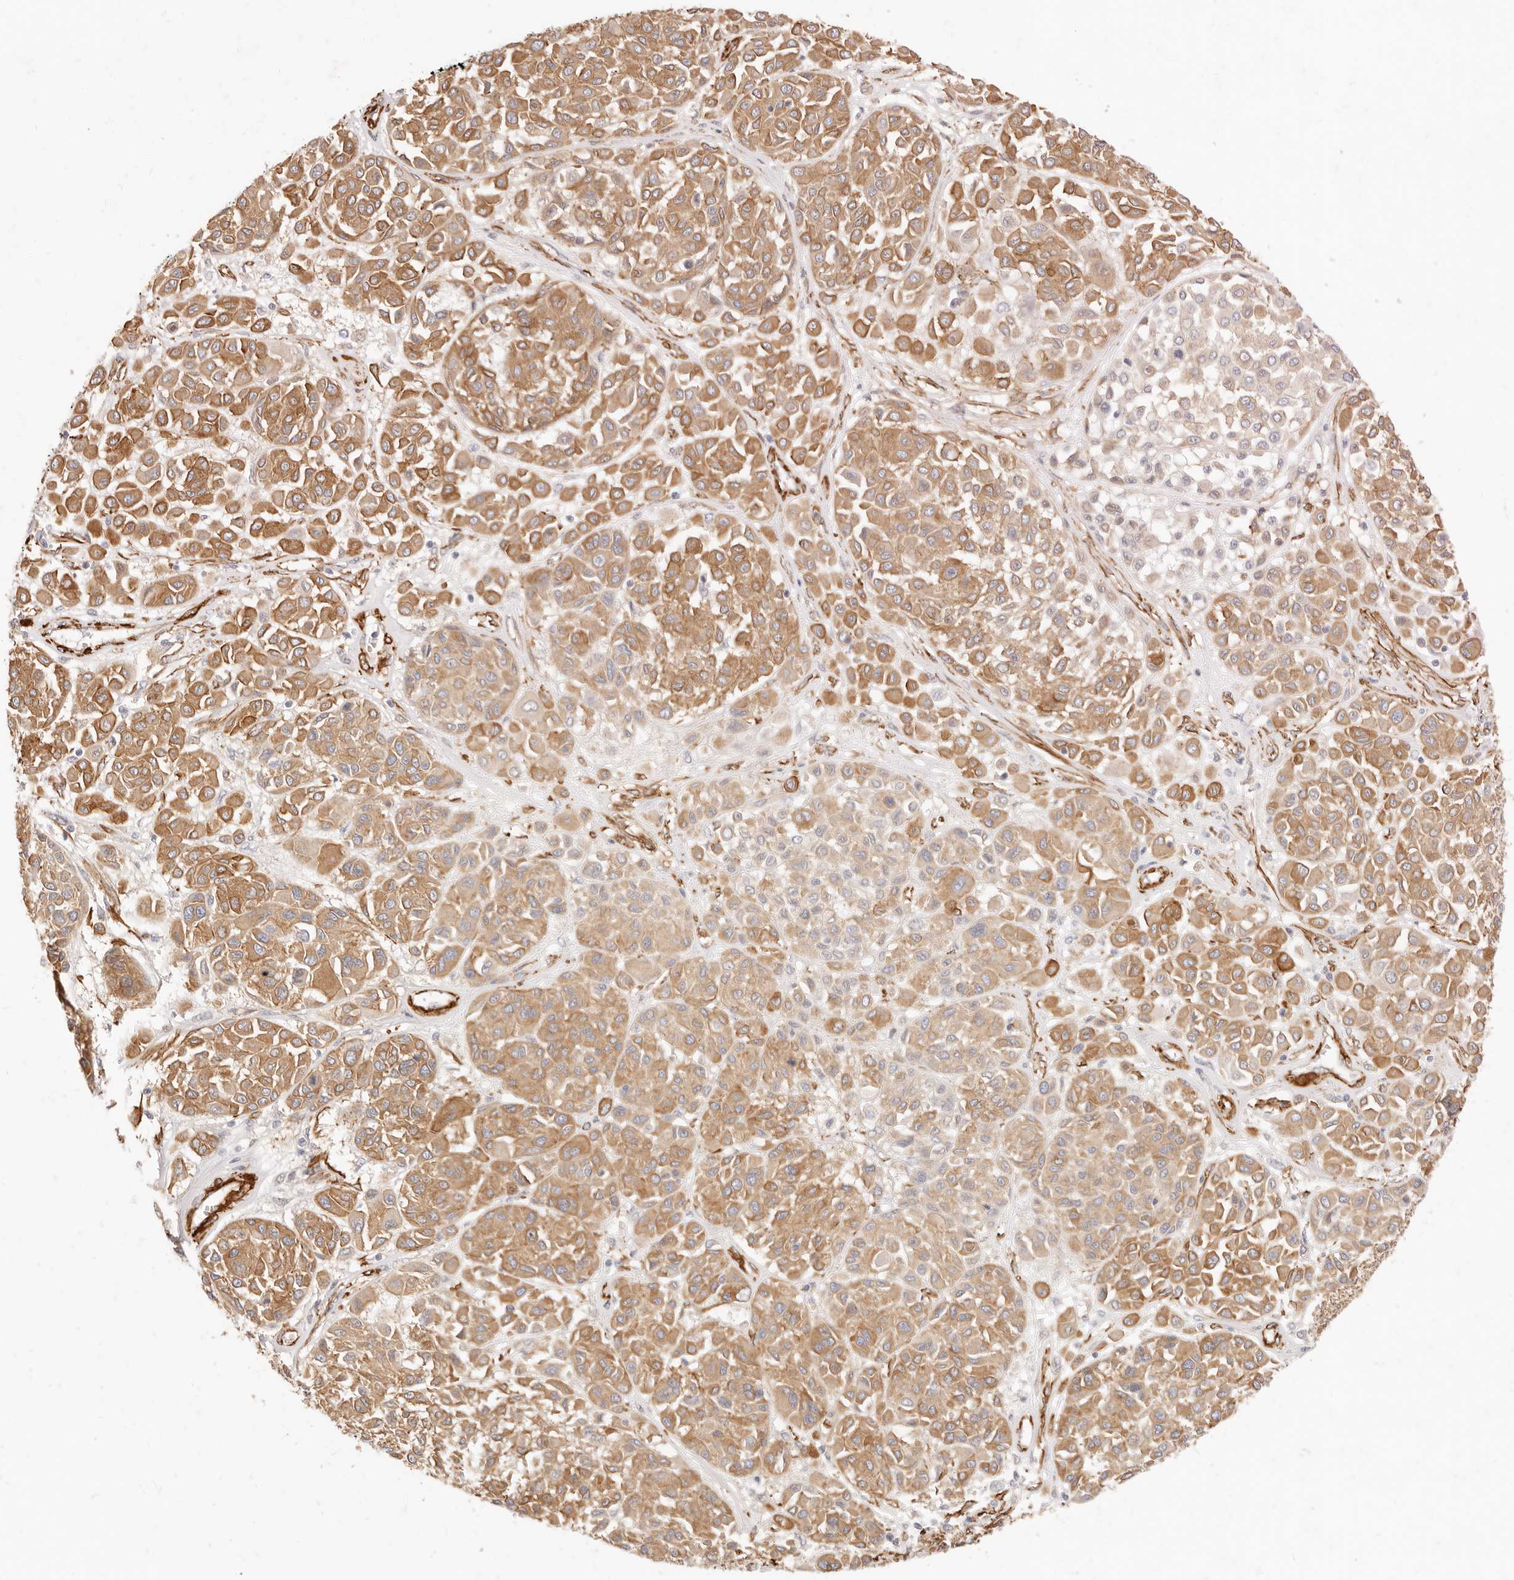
{"staining": {"intensity": "moderate", "quantity": ">75%", "location": "cytoplasmic/membranous"}, "tissue": "melanoma", "cell_type": "Tumor cells", "image_type": "cancer", "snomed": [{"axis": "morphology", "description": "Malignant melanoma, Metastatic site"}, {"axis": "topography", "description": "Soft tissue"}], "caption": "Malignant melanoma (metastatic site) stained for a protein shows moderate cytoplasmic/membranous positivity in tumor cells.", "gene": "TMTC2", "patient": {"sex": "male", "age": 41}}